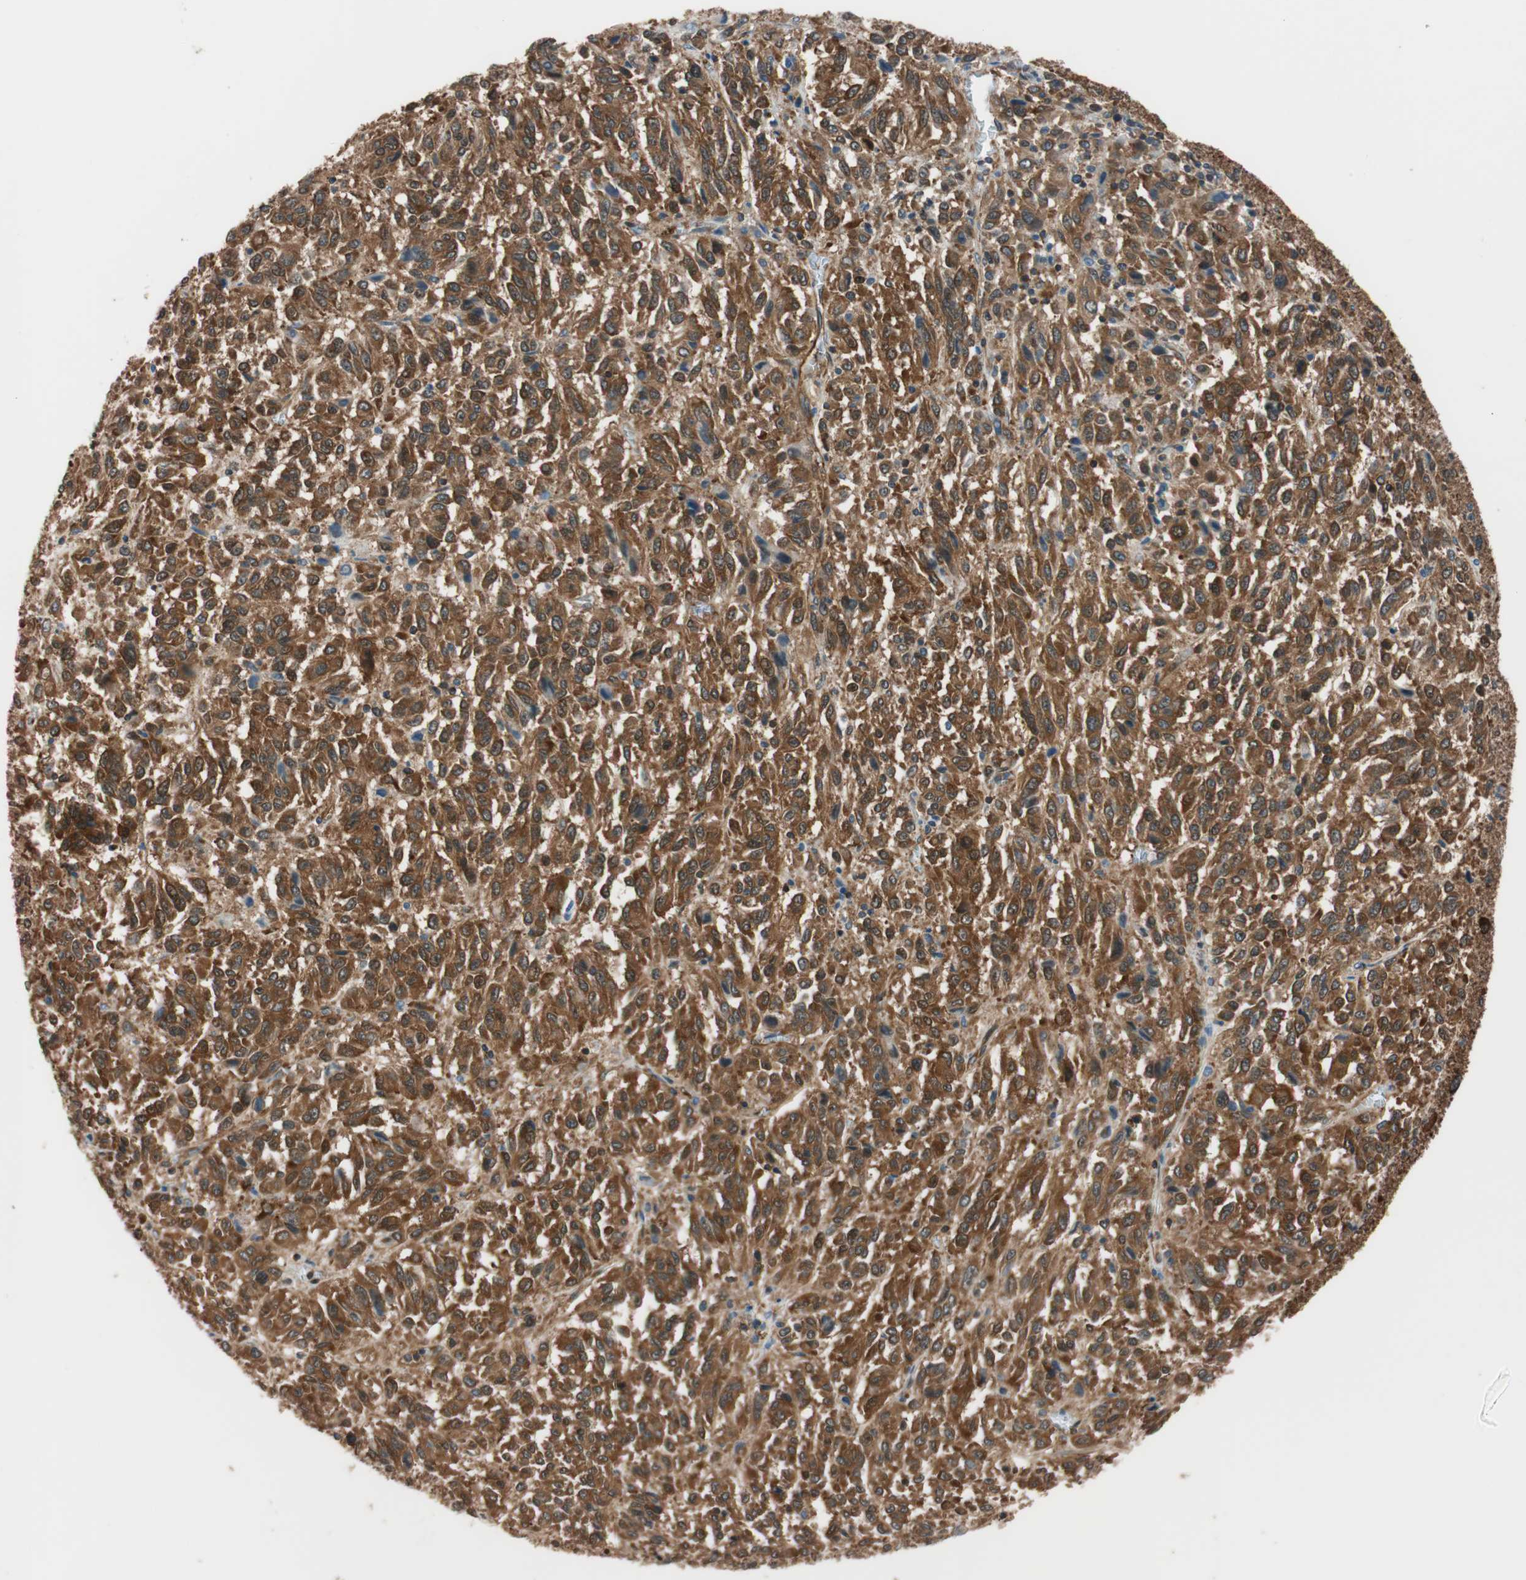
{"staining": {"intensity": "strong", "quantity": ">75%", "location": "cytoplasmic/membranous"}, "tissue": "melanoma", "cell_type": "Tumor cells", "image_type": "cancer", "snomed": [{"axis": "morphology", "description": "Malignant melanoma, Metastatic site"}, {"axis": "topography", "description": "Lung"}], "caption": "Brown immunohistochemical staining in melanoma demonstrates strong cytoplasmic/membranous staining in approximately >75% of tumor cells.", "gene": "WASL", "patient": {"sex": "male", "age": 64}}